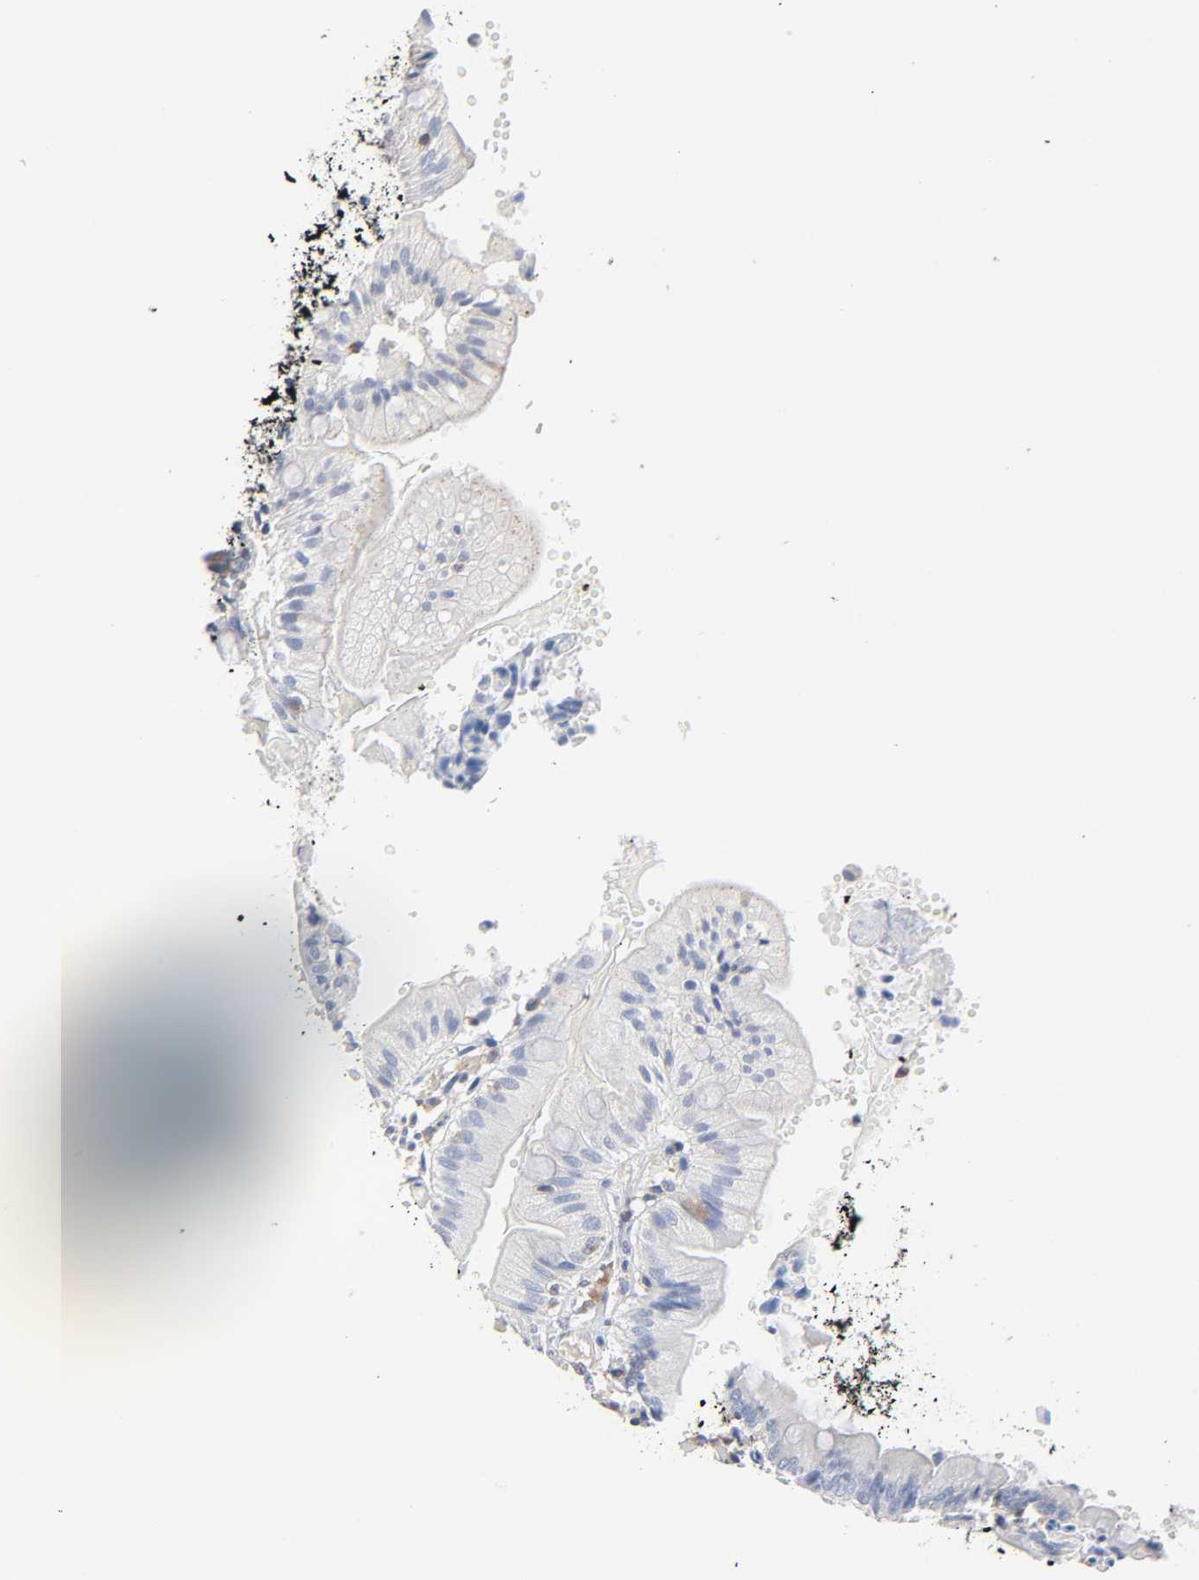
{"staining": {"intensity": "negative", "quantity": "none", "location": "none"}, "tissue": "small intestine", "cell_type": "Glandular cells", "image_type": "normal", "snomed": [{"axis": "morphology", "description": "Normal tissue, NOS"}, {"axis": "topography", "description": "Small intestine"}], "caption": "IHC image of benign small intestine: human small intestine stained with DAB reveals no significant protein positivity in glandular cells.", "gene": "MALT1", "patient": {"sex": "male", "age": 71}}